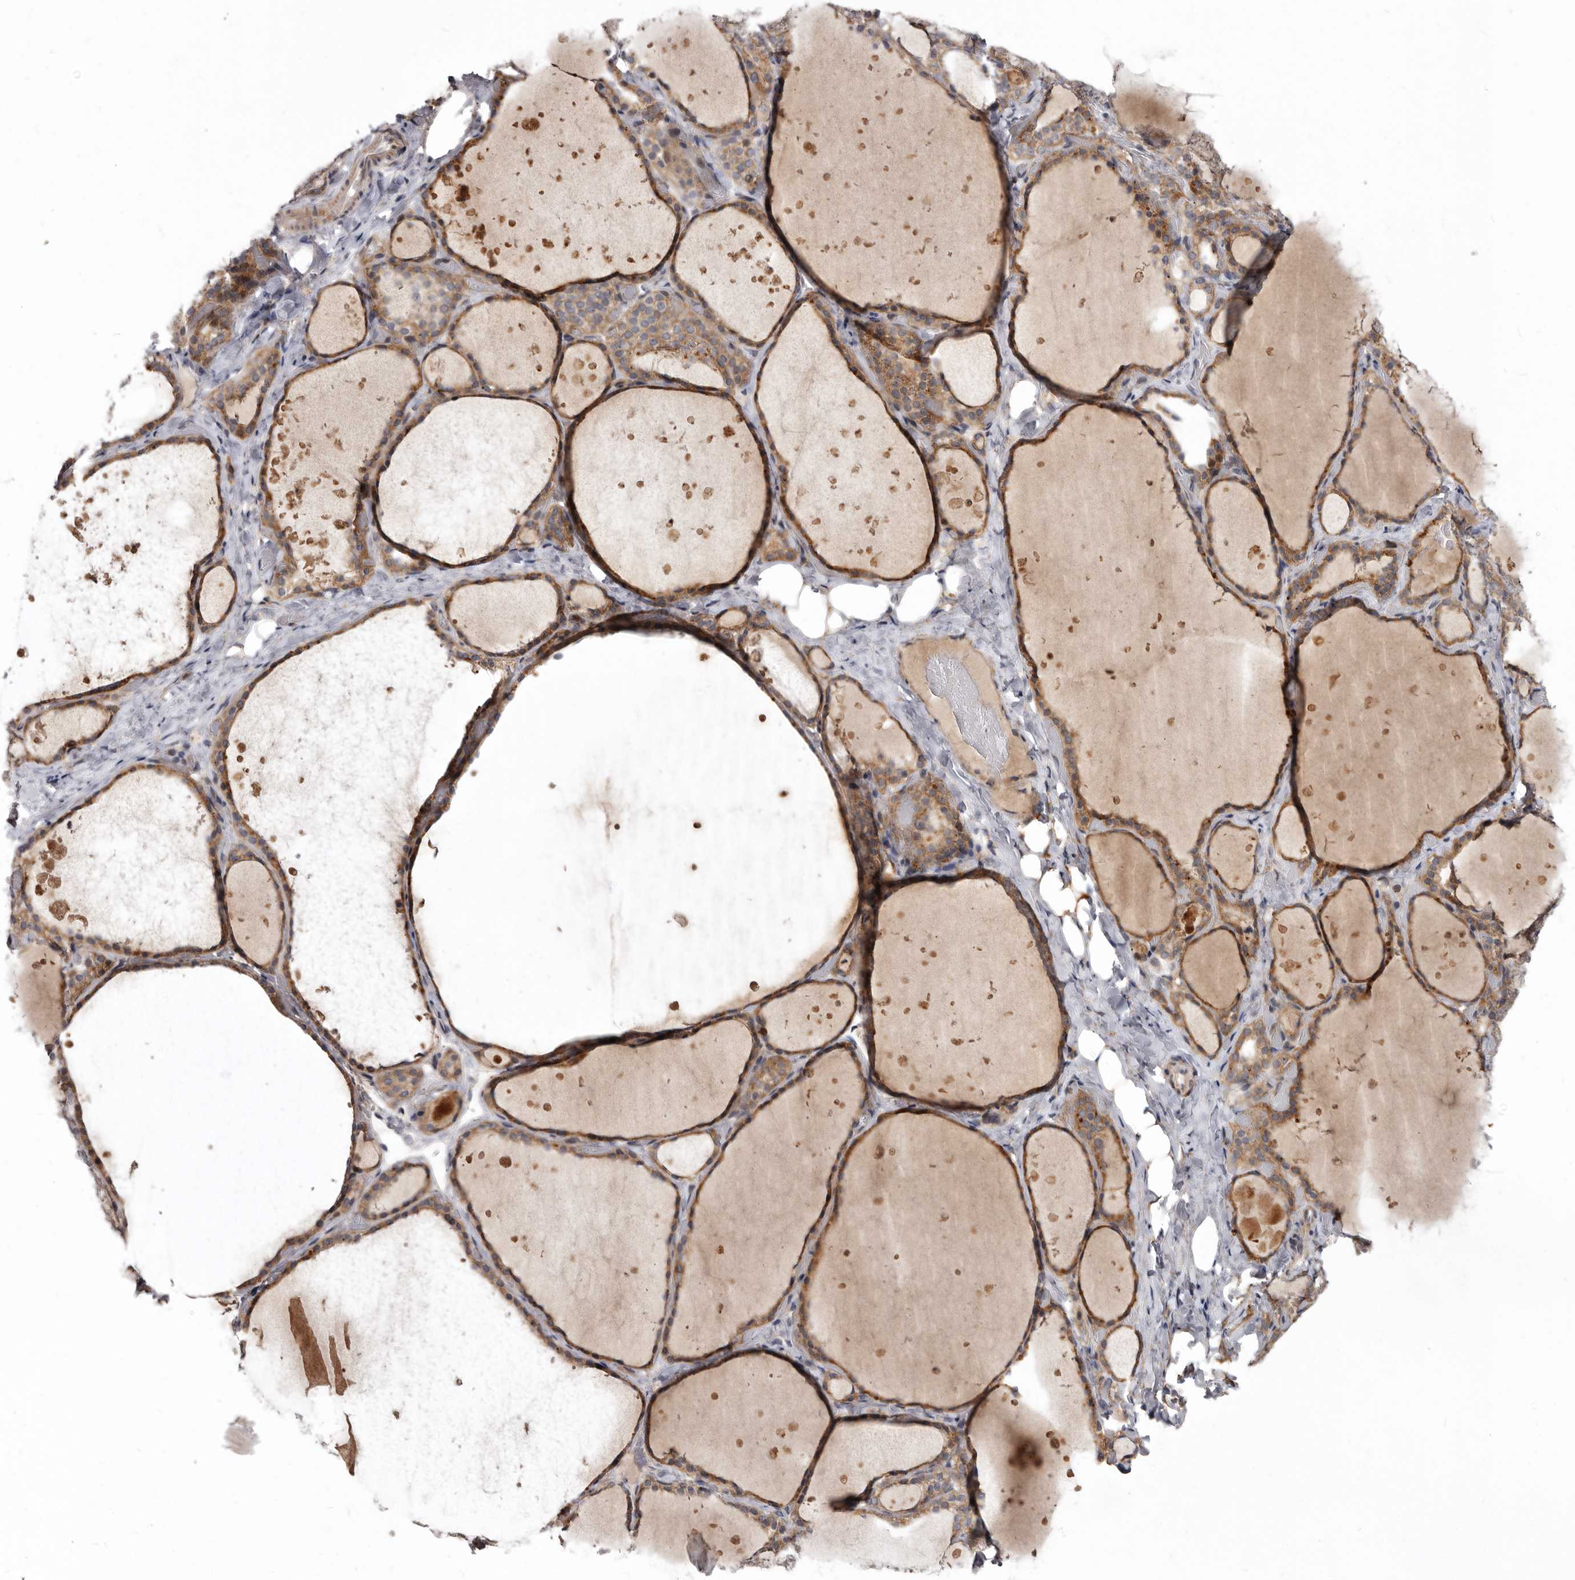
{"staining": {"intensity": "moderate", "quantity": ">75%", "location": "cytoplasmic/membranous"}, "tissue": "thyroid gland", "cell_type": "Glandular cells", "image_type": "normal", "snomed": [{"axis": "morphology", "description": "Normal tissue, NOS"}, {"axis": "topography", "description": "Thyroid gland"}], "caption": "Thyroid gland stained with a brown dye reveals moderate cytoplasmic/membranous positive staining in approximately >75% of glandular cells.", "gene": "SMC4", "patient": {"sex": "female", "age": 44}}